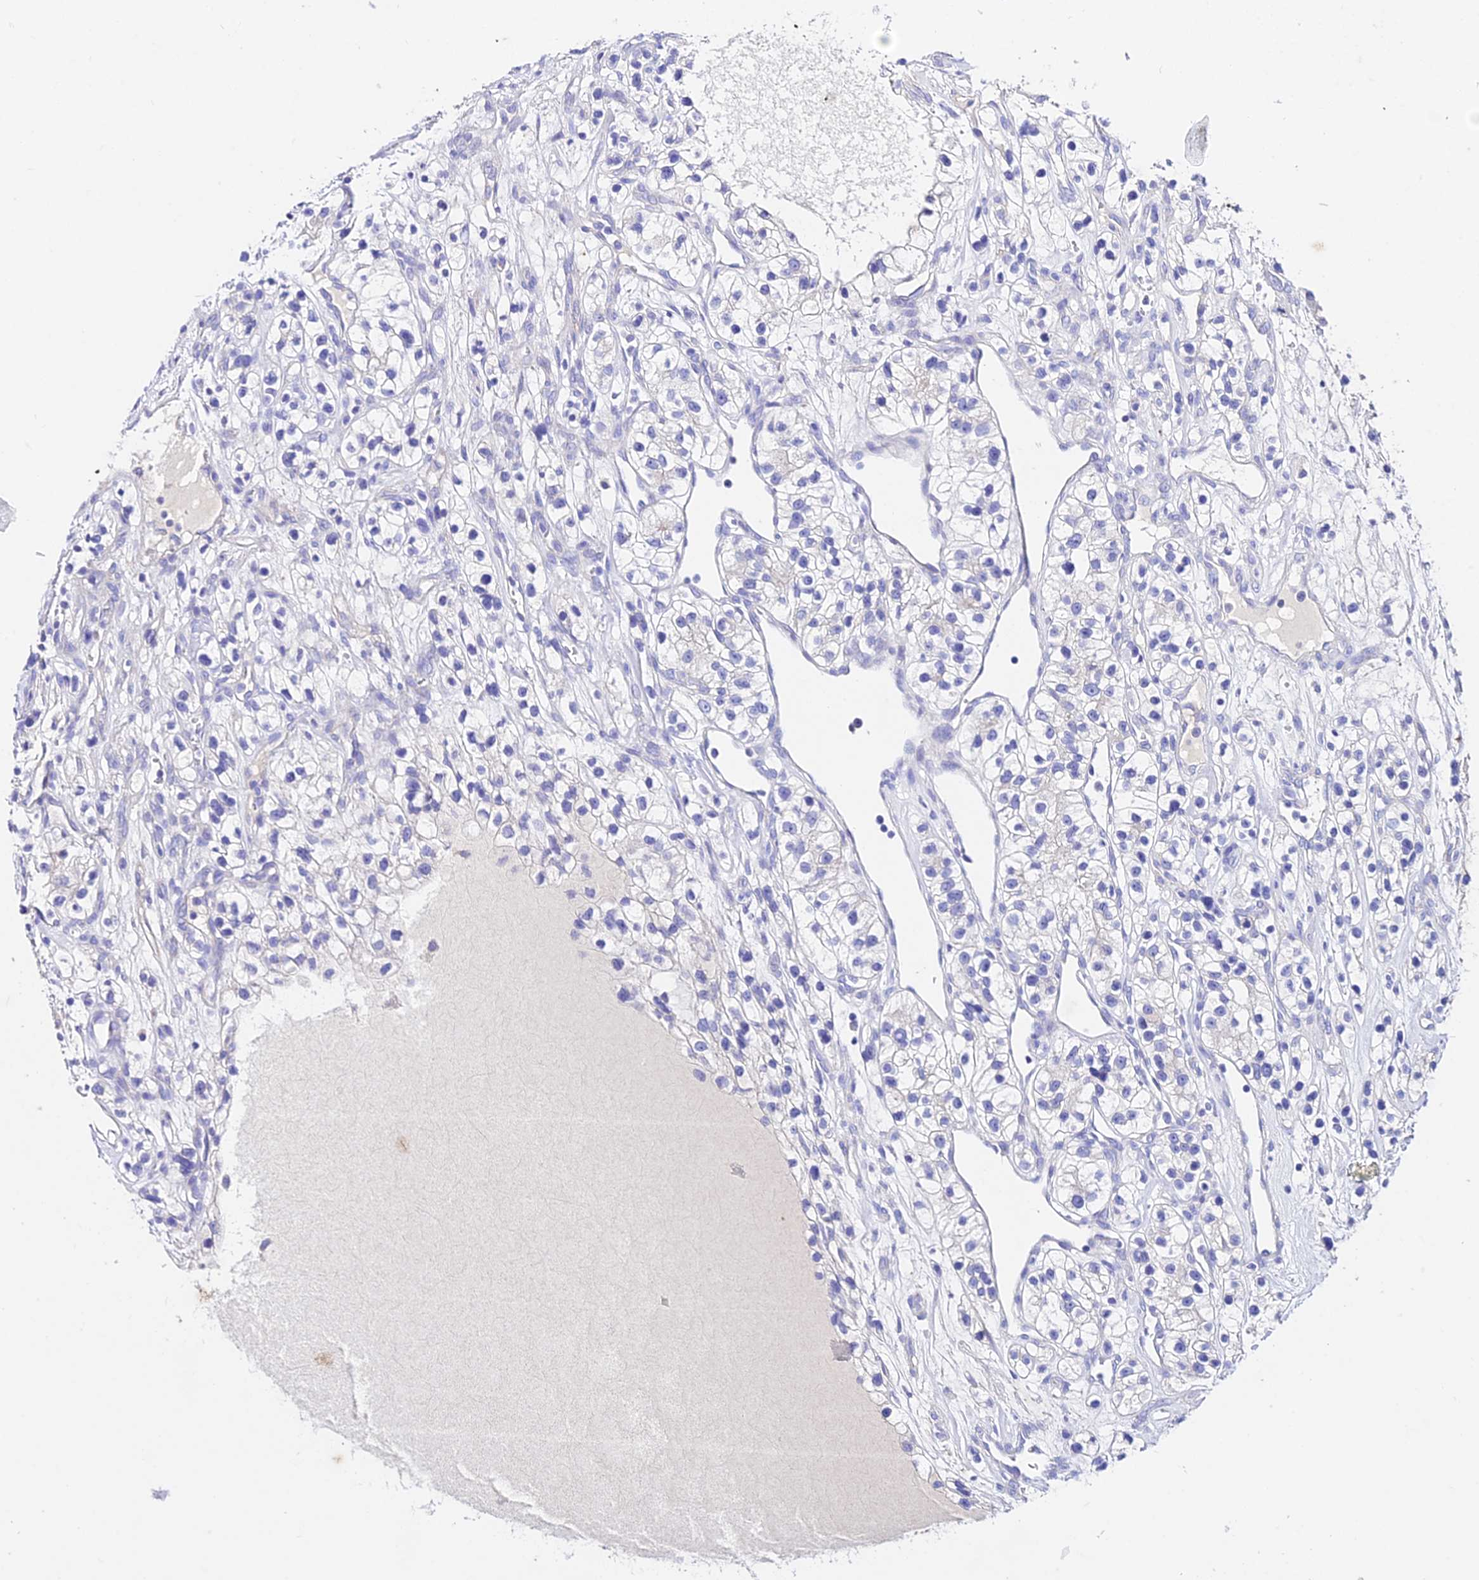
{"staining": {"intensity": "negative", "quantity": "none", "location": "none"}, "tissue": "renal cancer", "cell_type": "Tumor cells", "image_type": "cancer", "snomed": [{"axis": "morphology", "description": "Adenocarcinoma, NOS"}, {"axis": "topography", "description": "Kidney"}], "caption": "Histopathology image shows no significant protein expression in tumor cells of renal cancer.", "gene": "TMEM117", "patient": {"sex": "female", "age": 57}}